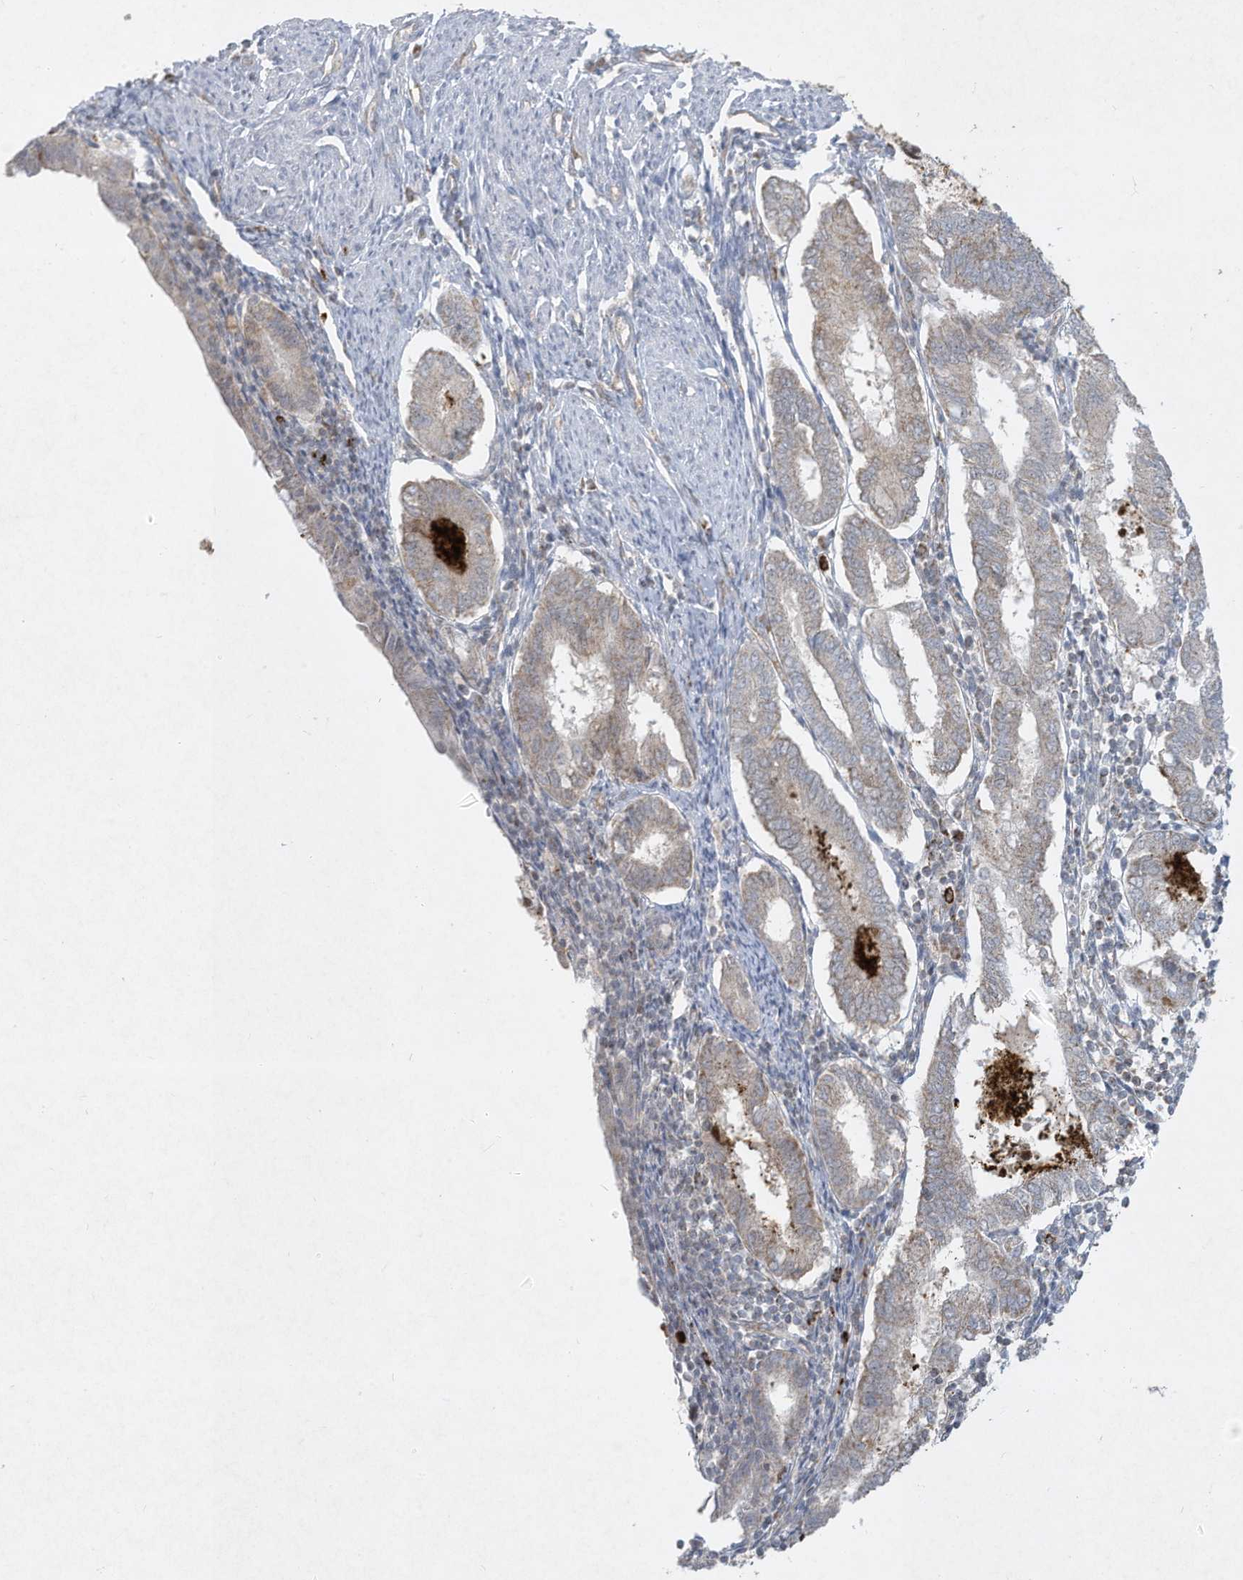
{"staining": {"intensity": "weak", "quantity": "25%-75%", "location": "cytoplasmic/membranous"}, "tissue": "endometrial cancer", "cell_type": "Tumor cells", "image_type": "cancer", "snomed": [{"axis": "morphology", "description": "Adenocarcinoma, NOS"}, {"axis": "topography", "description": "Endometrium"}], "caption": "This is a micrograph of IHC staining of endometrial cancer (adenocarcinoma), which shows weak positivity in the cytoplasmic/membranous of tumor cells.", "gene": "CHRNA4", "patient": {"sex": "female", "age": 86}}